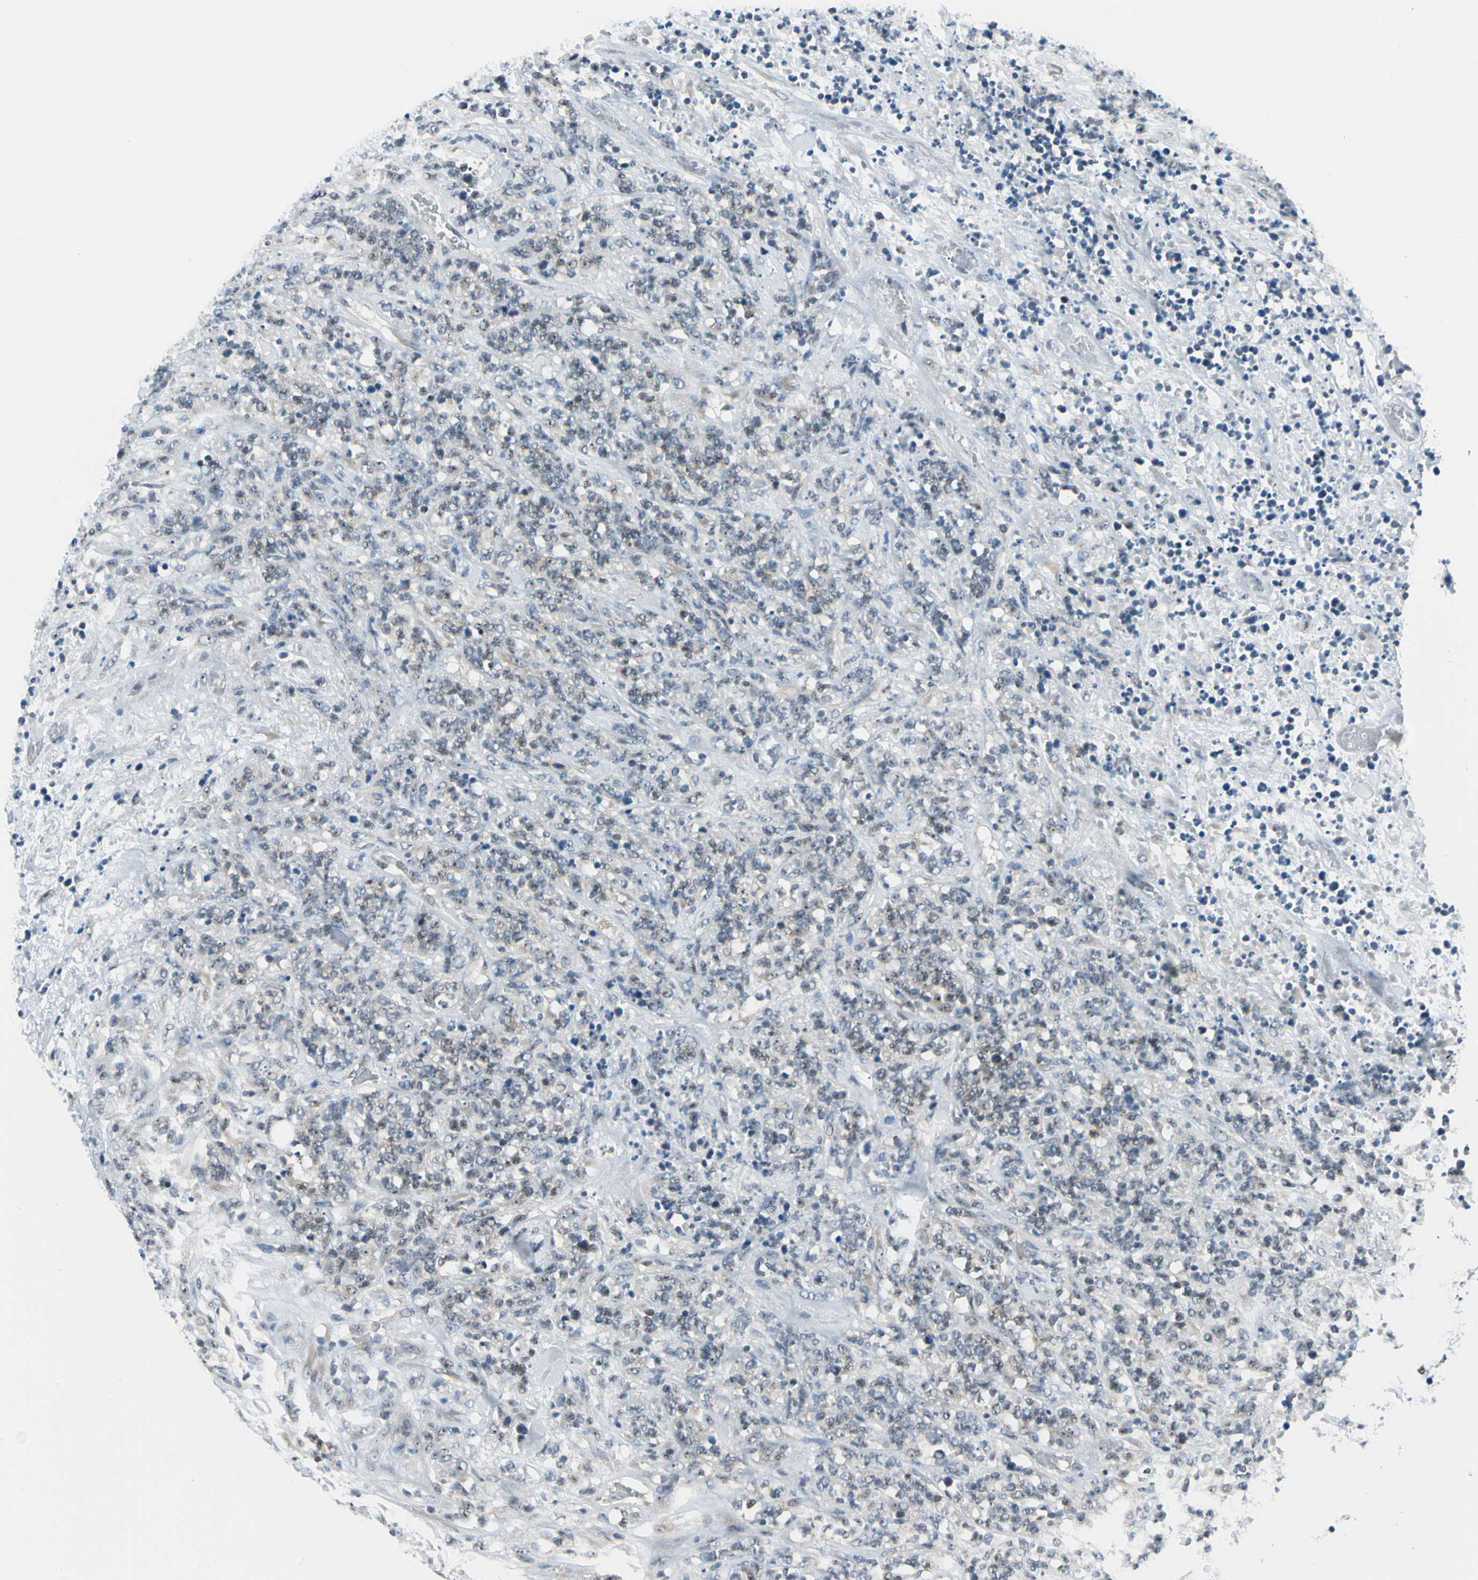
{"staining": {"intensity": "weak", "quantity": "<25%", "location": "nuclear"}, "tissue": "lymphoma", "cell_type": "Tumor cells", "image_type": "cancer", "snomed": [{"axis": "morphology", "description": "Malignant lymphoma, non-Hodgkin's type, High grade"}, {"axis": "topography", "description": "Soft tissue"}], "caption": "The micrograph reveals no significant staining in tumor cells of lymphoma.", "gene": "ZSCAN1", "patient": {"sex": "male", "age": 18}}